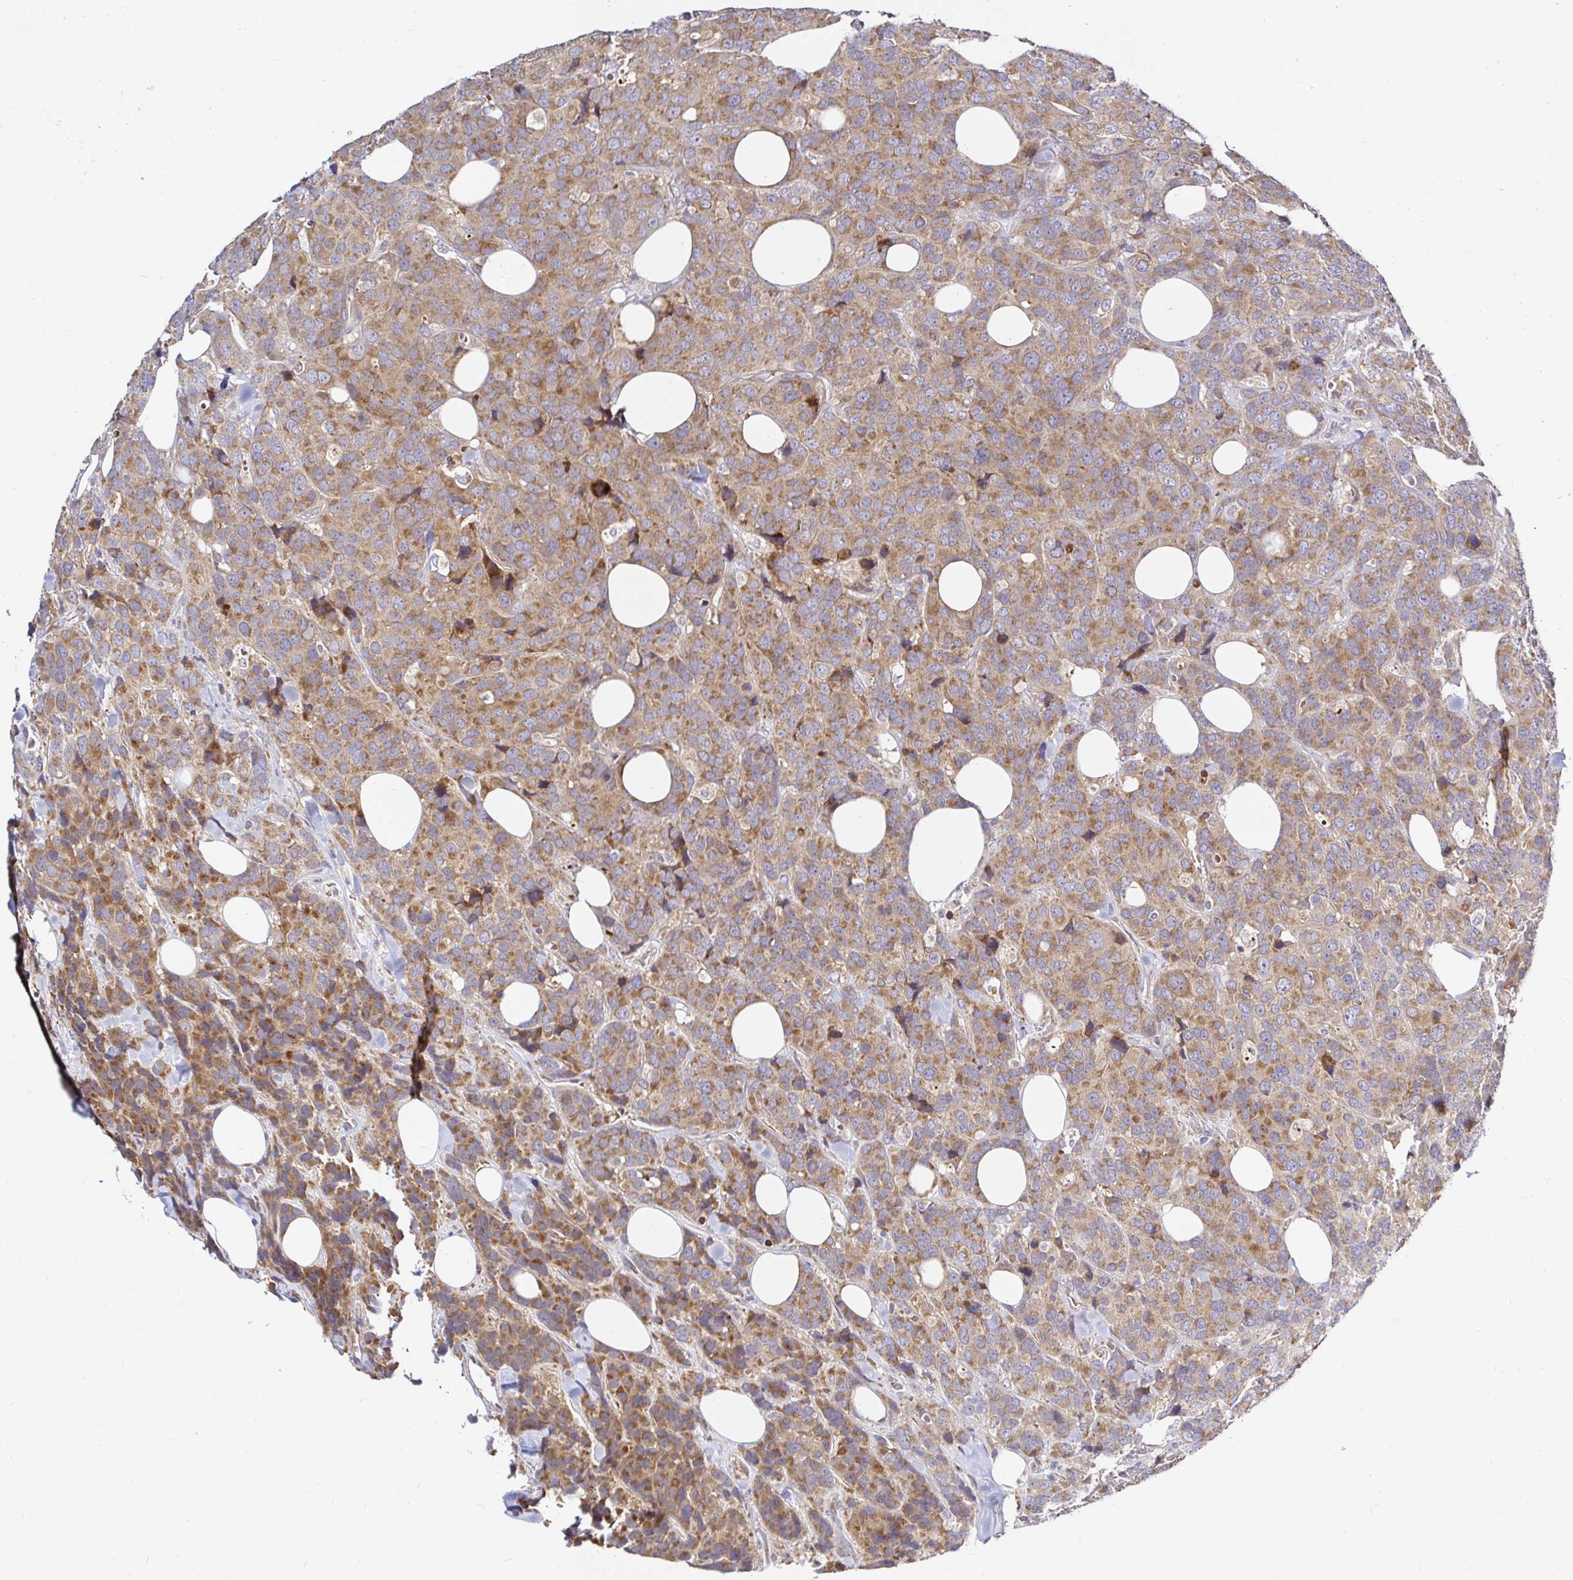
{"staining": {"intensity": "moderate", "quantity": ">75%", "location": "cytoplasmic/membranous"}, "tissue": "breast cancer", "cell_type": "Tumor cells", "image_type": "cancer", "snomed": [{"axis": "morphology", "description": "Lobular carcinoma"}, {"axis": "topography", "description": "Breast"}], "caption": "Human breast cancer stained for a protein (brown) displays moderate cytoplasmic/membranous positive expression in about >75% of tumor cells.", "gene": "ARHGEF37", "patient": {"sex": "female", "age": 59}}